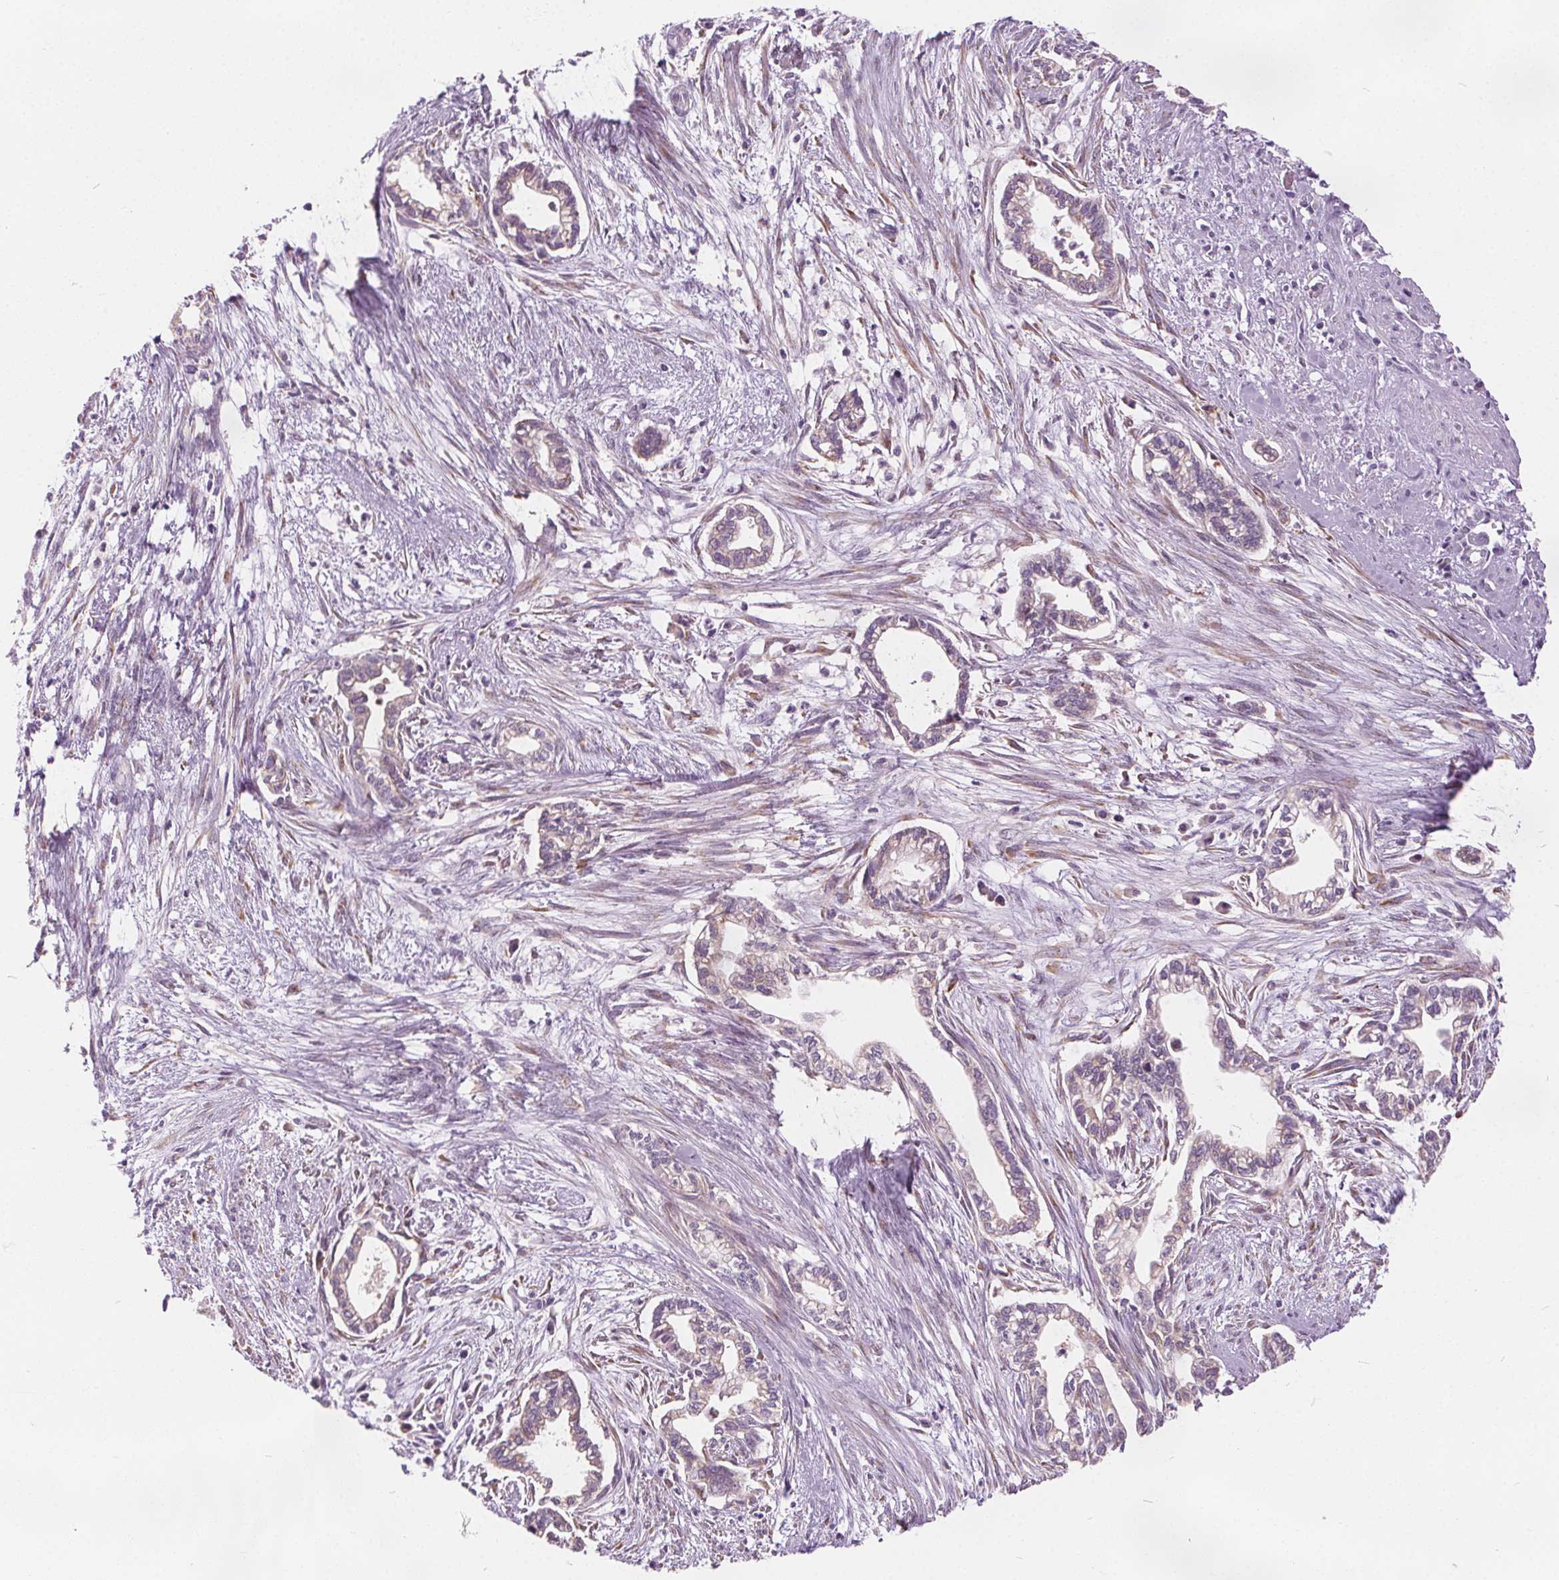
{"staining": {"intensity": "negative", "quantity": "none", "location": "none"}, "tissue": "cervical cancer", "cell_type": "Tumor cells", "image_type": "cancer", "snomed": [{"axis": "morphology", "description": "Adenocarcinoma, NOS"}, {"axis": "topography", "description": "Cervix"}], "caption": "Histopathology image shows no significant protein expression in tumor cells of cervical cancer (adenocarcinoma). (DAB immunohistochemistry with hematoxylin counter stain).", "gene": "ACOX2", "patient": {"sex": "female", "age": 62}}